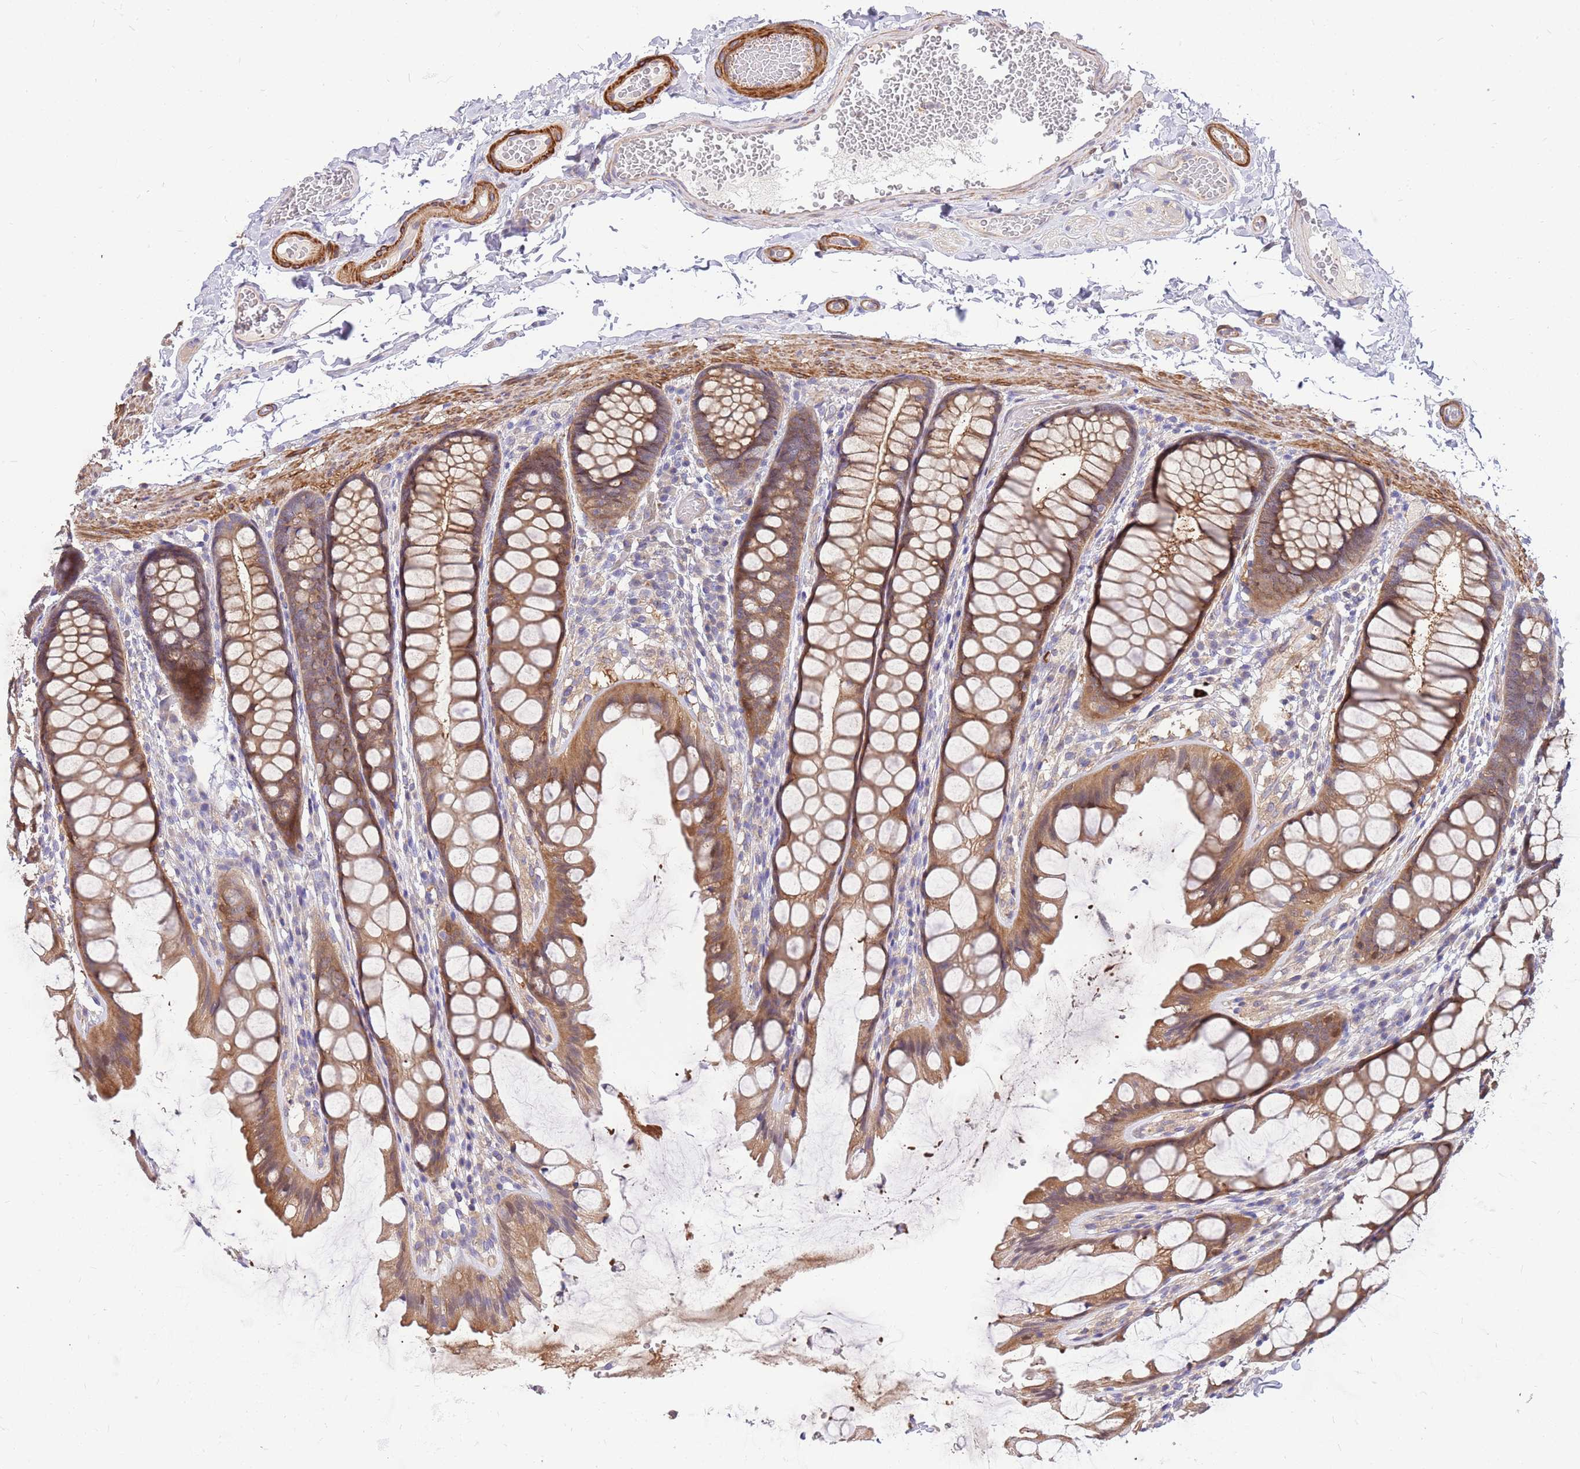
{"staining": {"intensity": "moderate", "quantity": ">75%", "location": "cytoplasmic/membranous"}, "tissue": "colon", "cell_type": "Endothelial cells", "image_type": "normal", "snomed": [{"axis": "morphology", "description": "Normal tissue, NOS"}, {"axis": "topography", "description": "Colon"}], "caption": "Immunohistochemical staining of unremarkable colon exhibits medium levels of moderate cytoplasmic/membranous expression in about >75% of endothelial cells.", "gene": "MVD", "patient": {"sex": "male", "age": 47}}